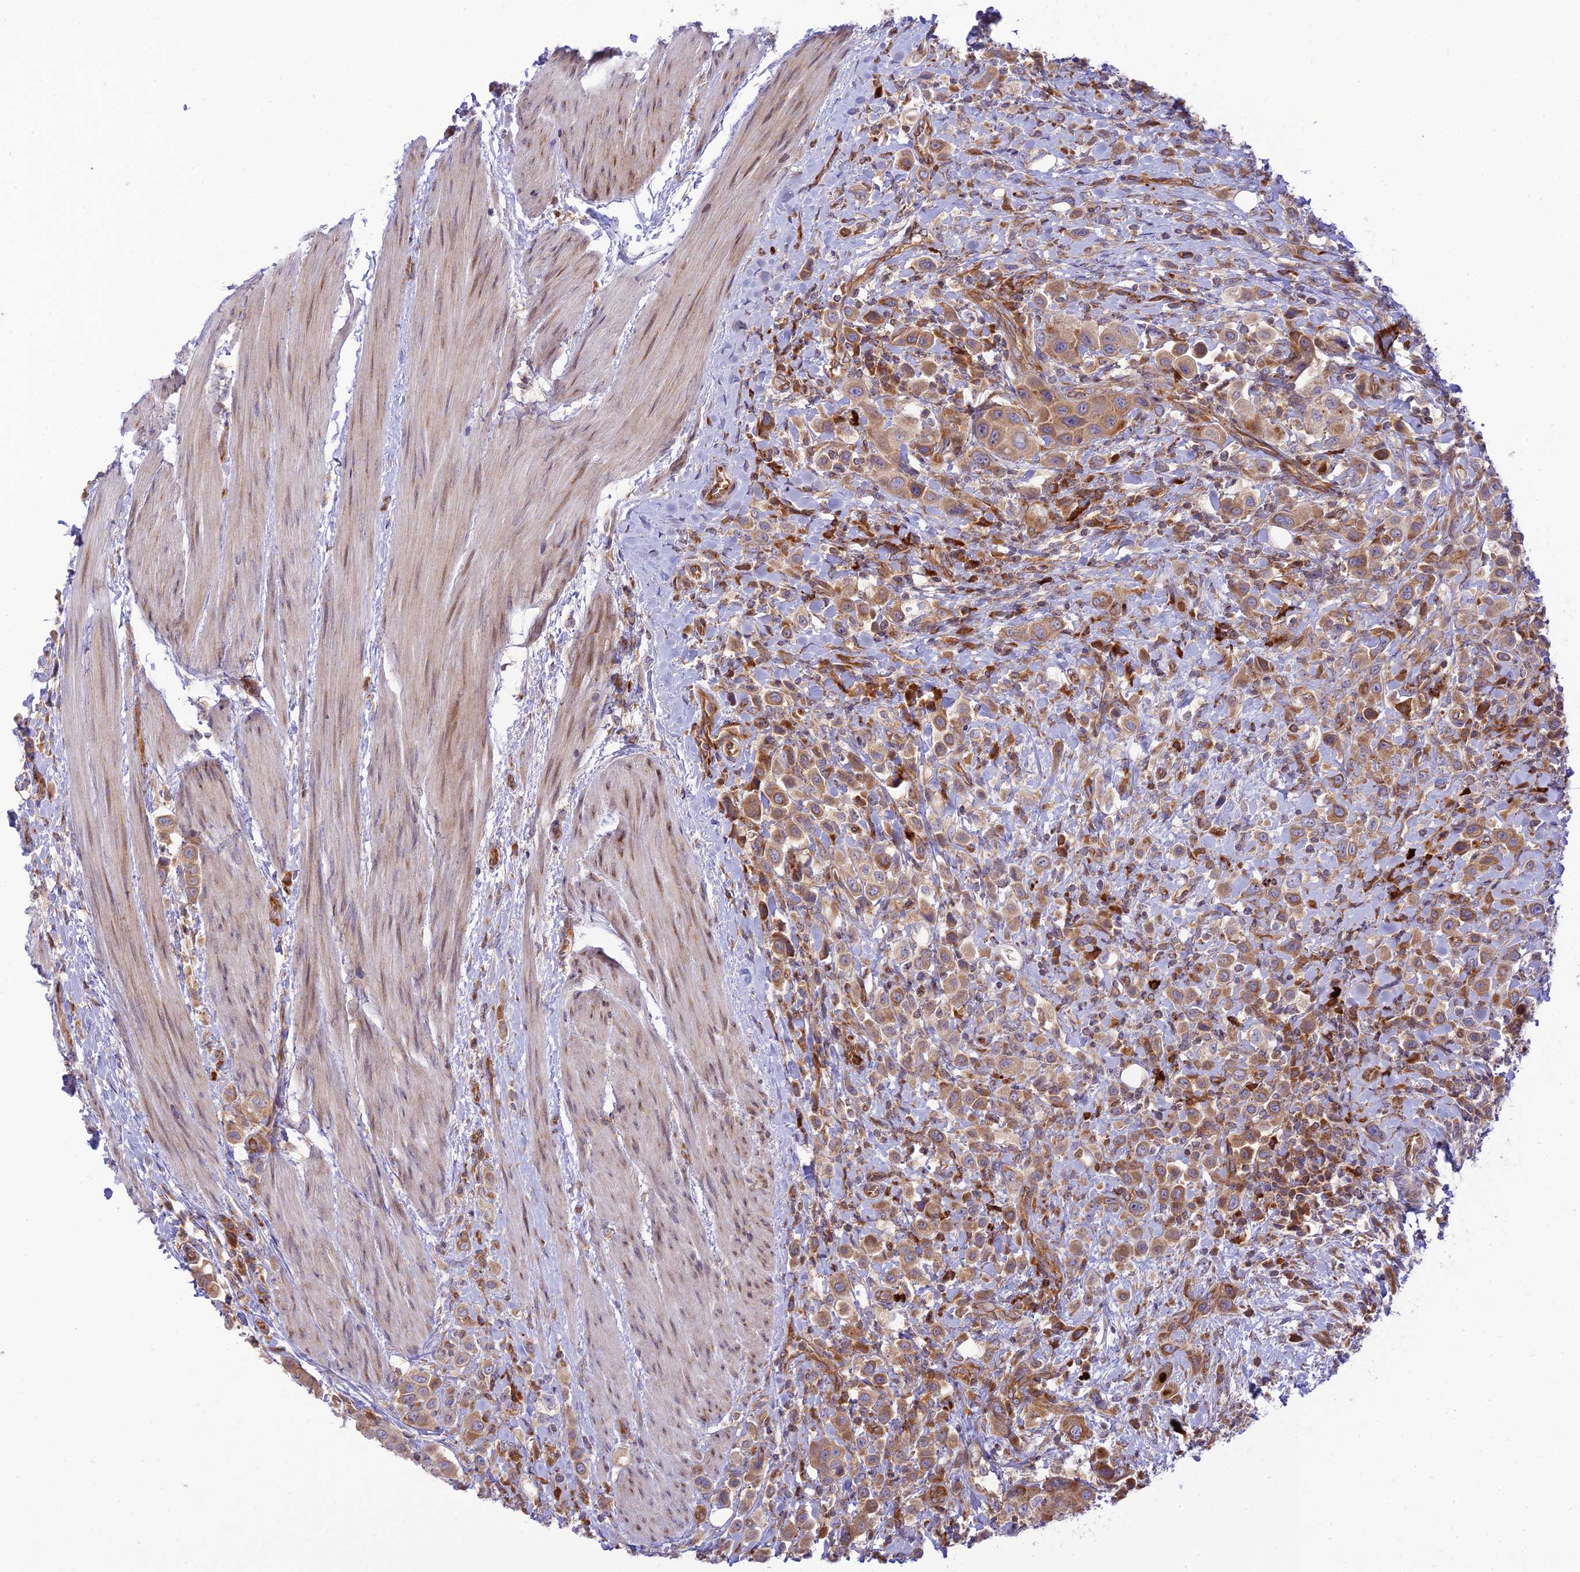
{"staining": {"intensity": "moderate", "quantity": ">75%", "location": "cytoplasmic/membranous"}, "tissue": "urothelial cancer", "cell_type": "Tumor cells", "image_type": "cancer", "snomed": [{"axis": "morphology", "description": "Urothelial carcinoma, High grade"}, {"axis": "topography", "description": "Urinary bladder"}], "caption": "High-grade urothelial carcinoma stained with a protein marker demonstrates moderate staining in tumor cells.", "gene": "PIMREG", "patient": {"sex": "male", "age": 50}}